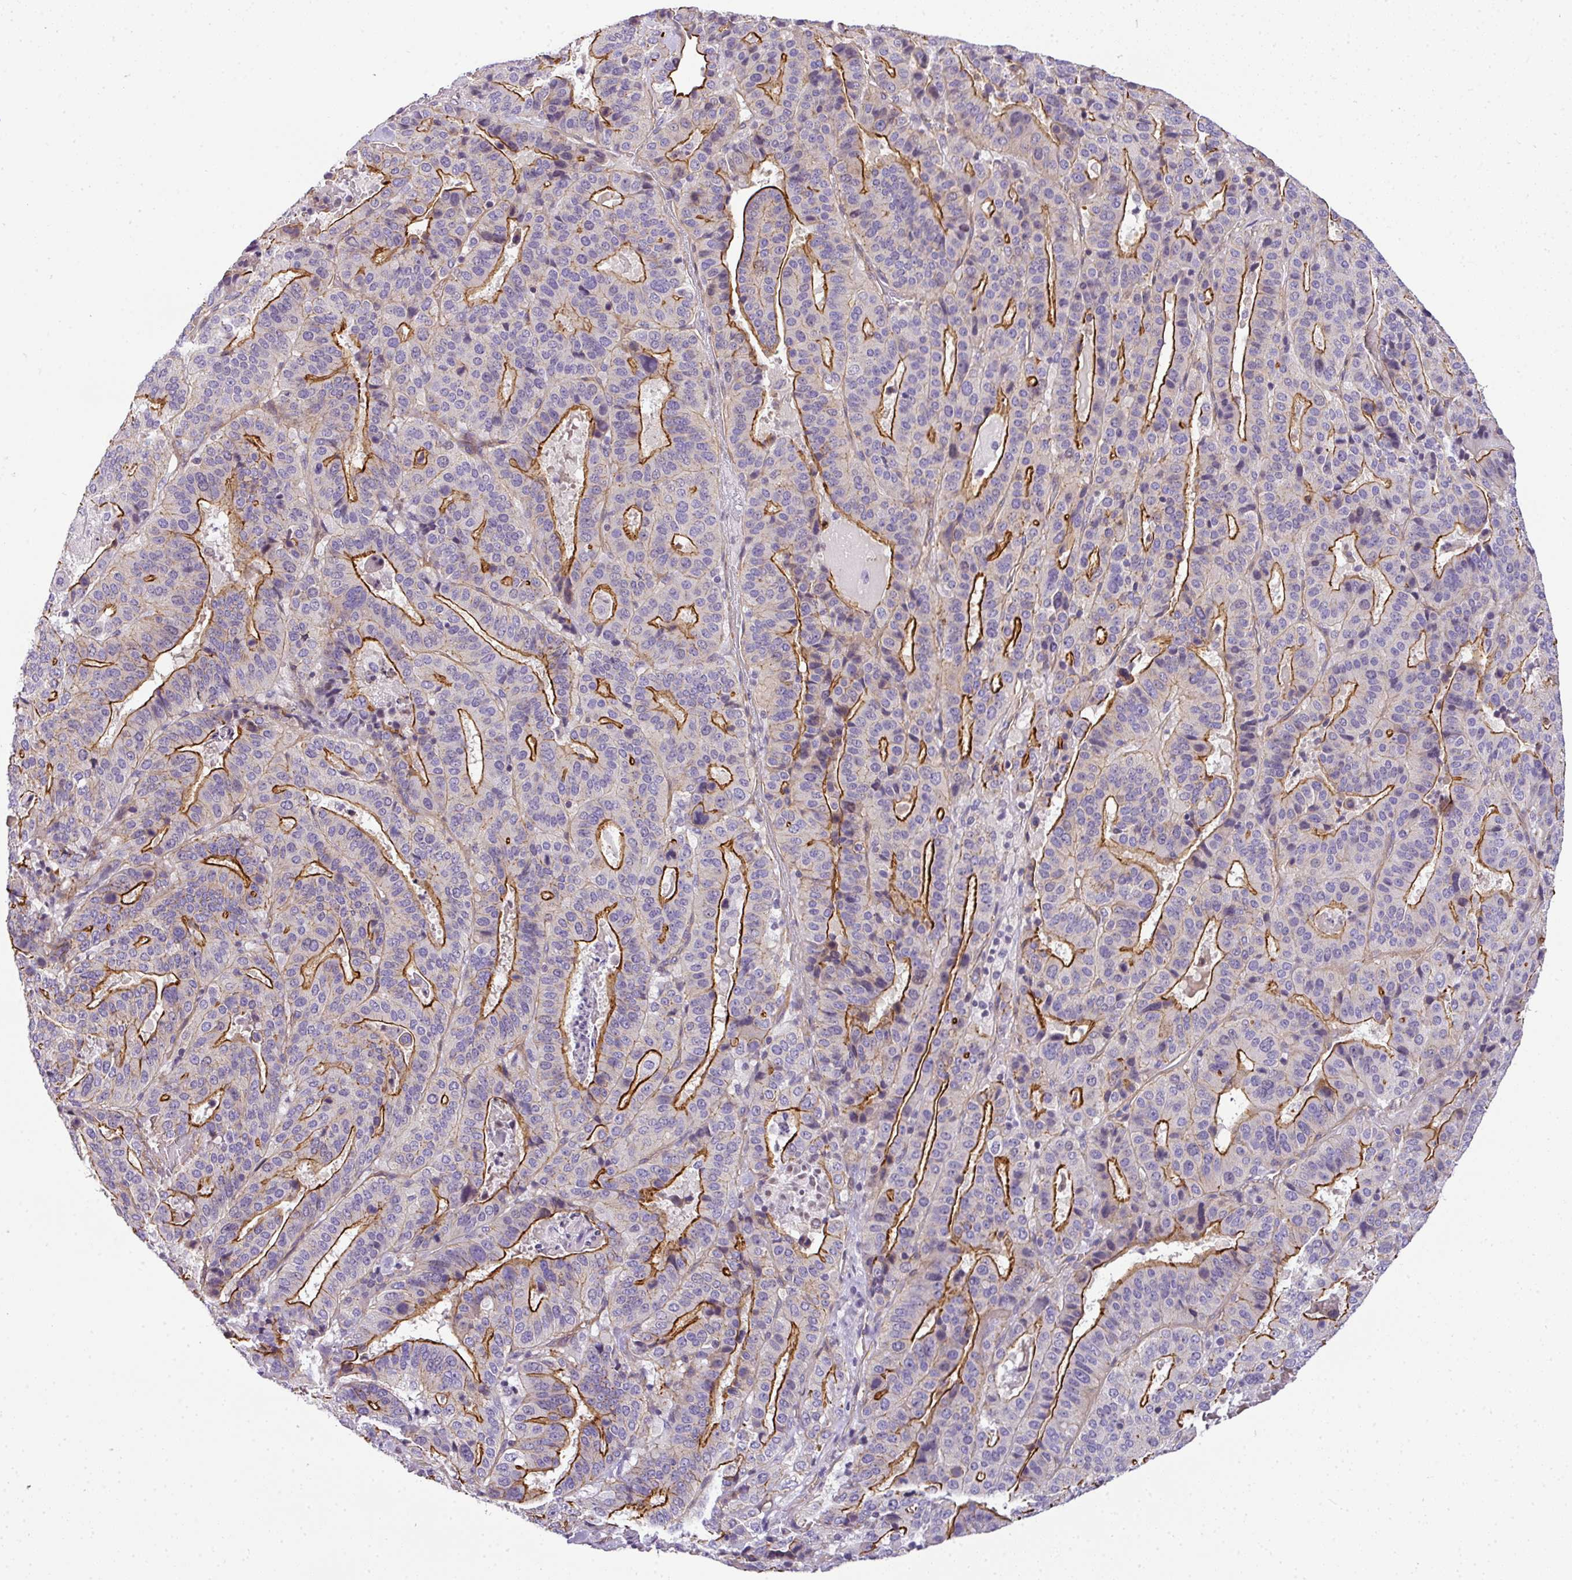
{"staining": {"intensity": "moderate", "quantity": "25%-75%", "location": "cytoplasmic/membranous"}, "tissue": "stomach cancer", "cell_type": "Tumor cells", "image_type": "cancer", "snomed": [{"axis": "morphology", "description": "Adenocarcinoma, NOS"}, {"axis": "topography", "description": "Stomach"}], "caption": "Immunohistochemistry histopathology image of stomach cancer (adenocarcinoma) stained for a protein (brown), which shows medium levels of moderate cytoplasmic/membranous positivity in approximately 25%-75% of tumor cells.", "gene": "OR11H4", "patient": {"sex": "male", "age": 48}}